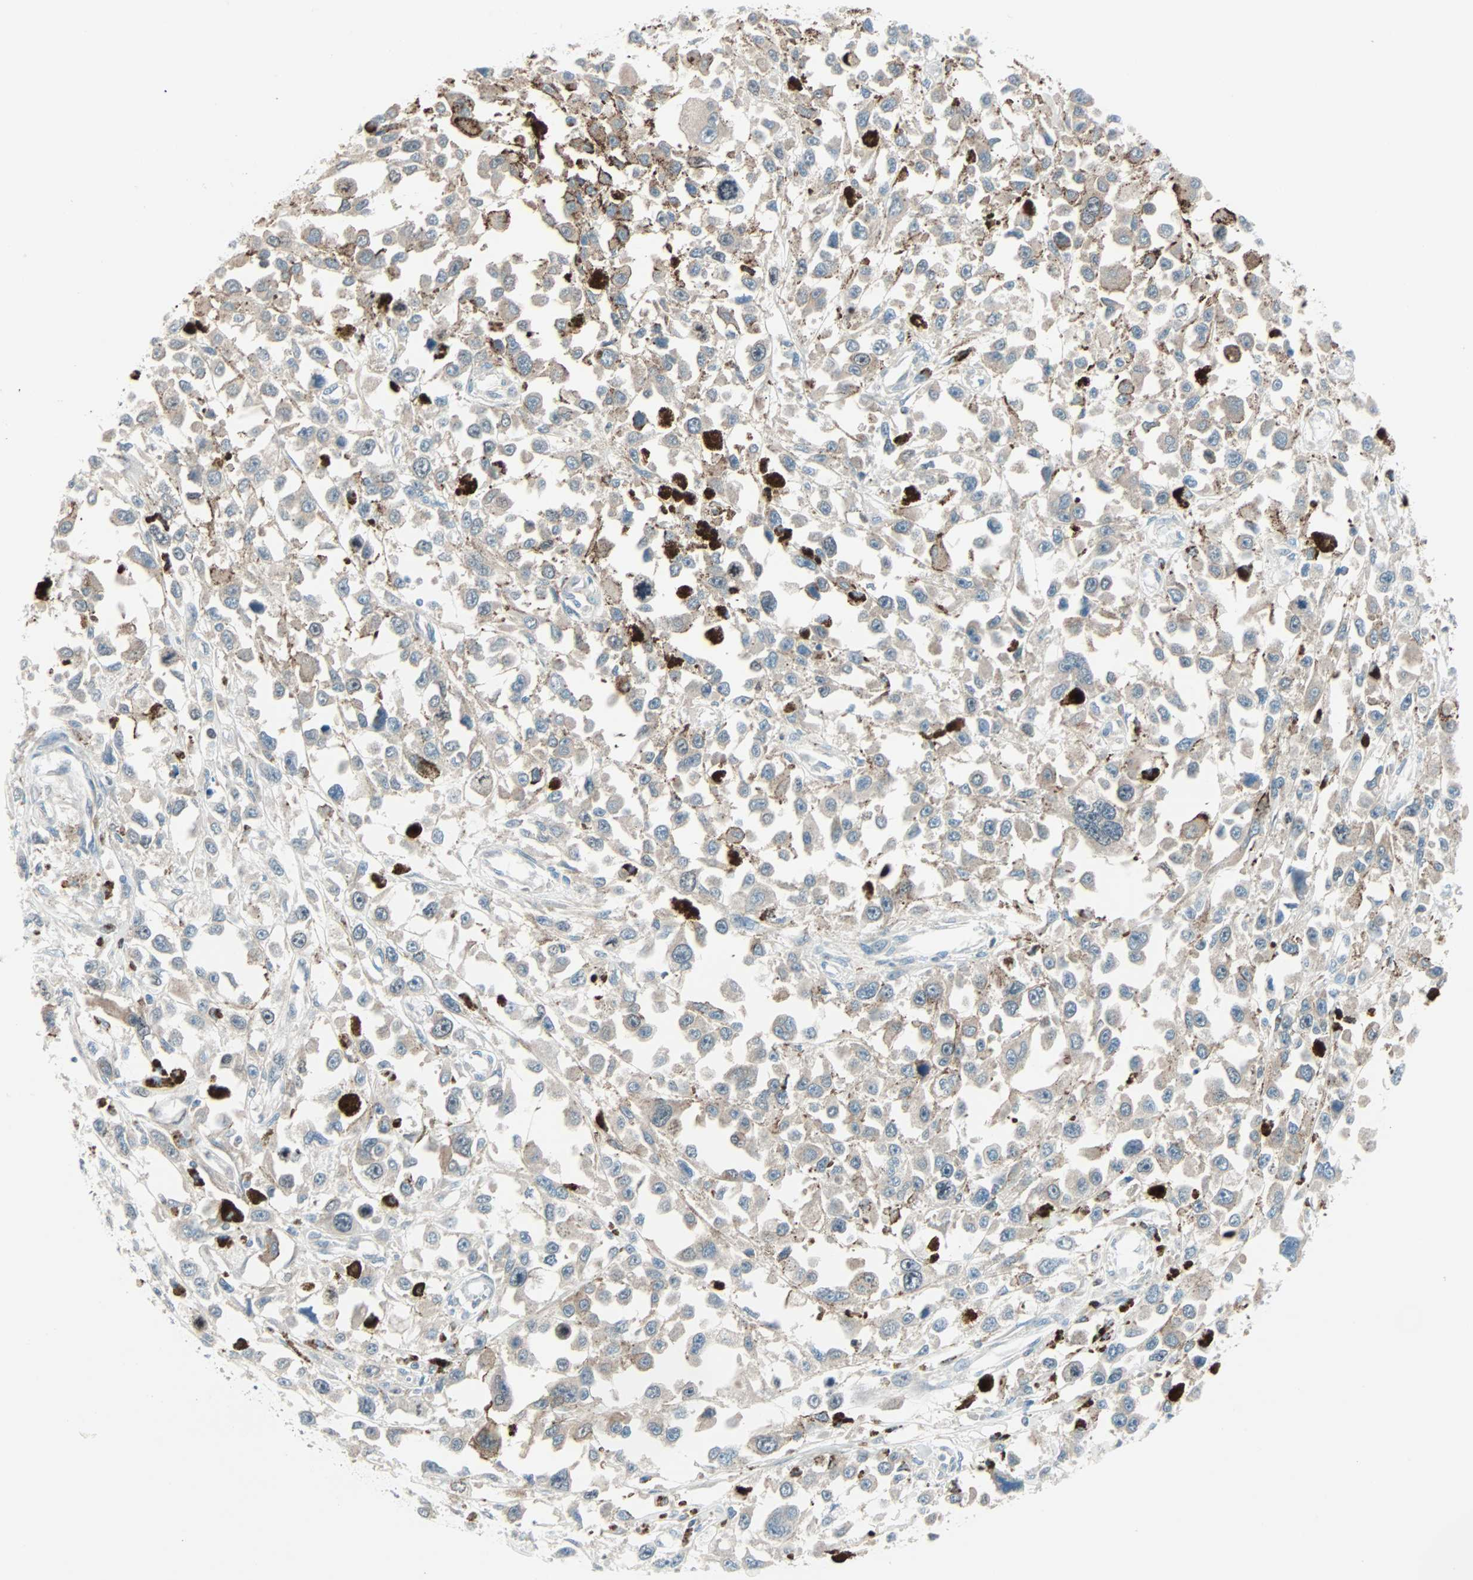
{"staining": {"intensity": "weak", "quantity": "25%-75%", "location": "cytoplasmic/membranous"}, "tissue": "melanoma", "cell_type": "Tumor cells", "image_type": "cancer", "snomed": [{"axis": "morphology", "description": "Malignant melanoma, Metastatic site"}, {"axis": "topography", "description": "Lymph node"}], "caption": "Brown immunohistochemical staining in malignant melanoma (metastatic site) displays weak cytoplasmic/membranous staining in approximately 25%-75% of tumor cells.", "gene": "SMIM8", "patient": {"sex": "male", "age": 59}}